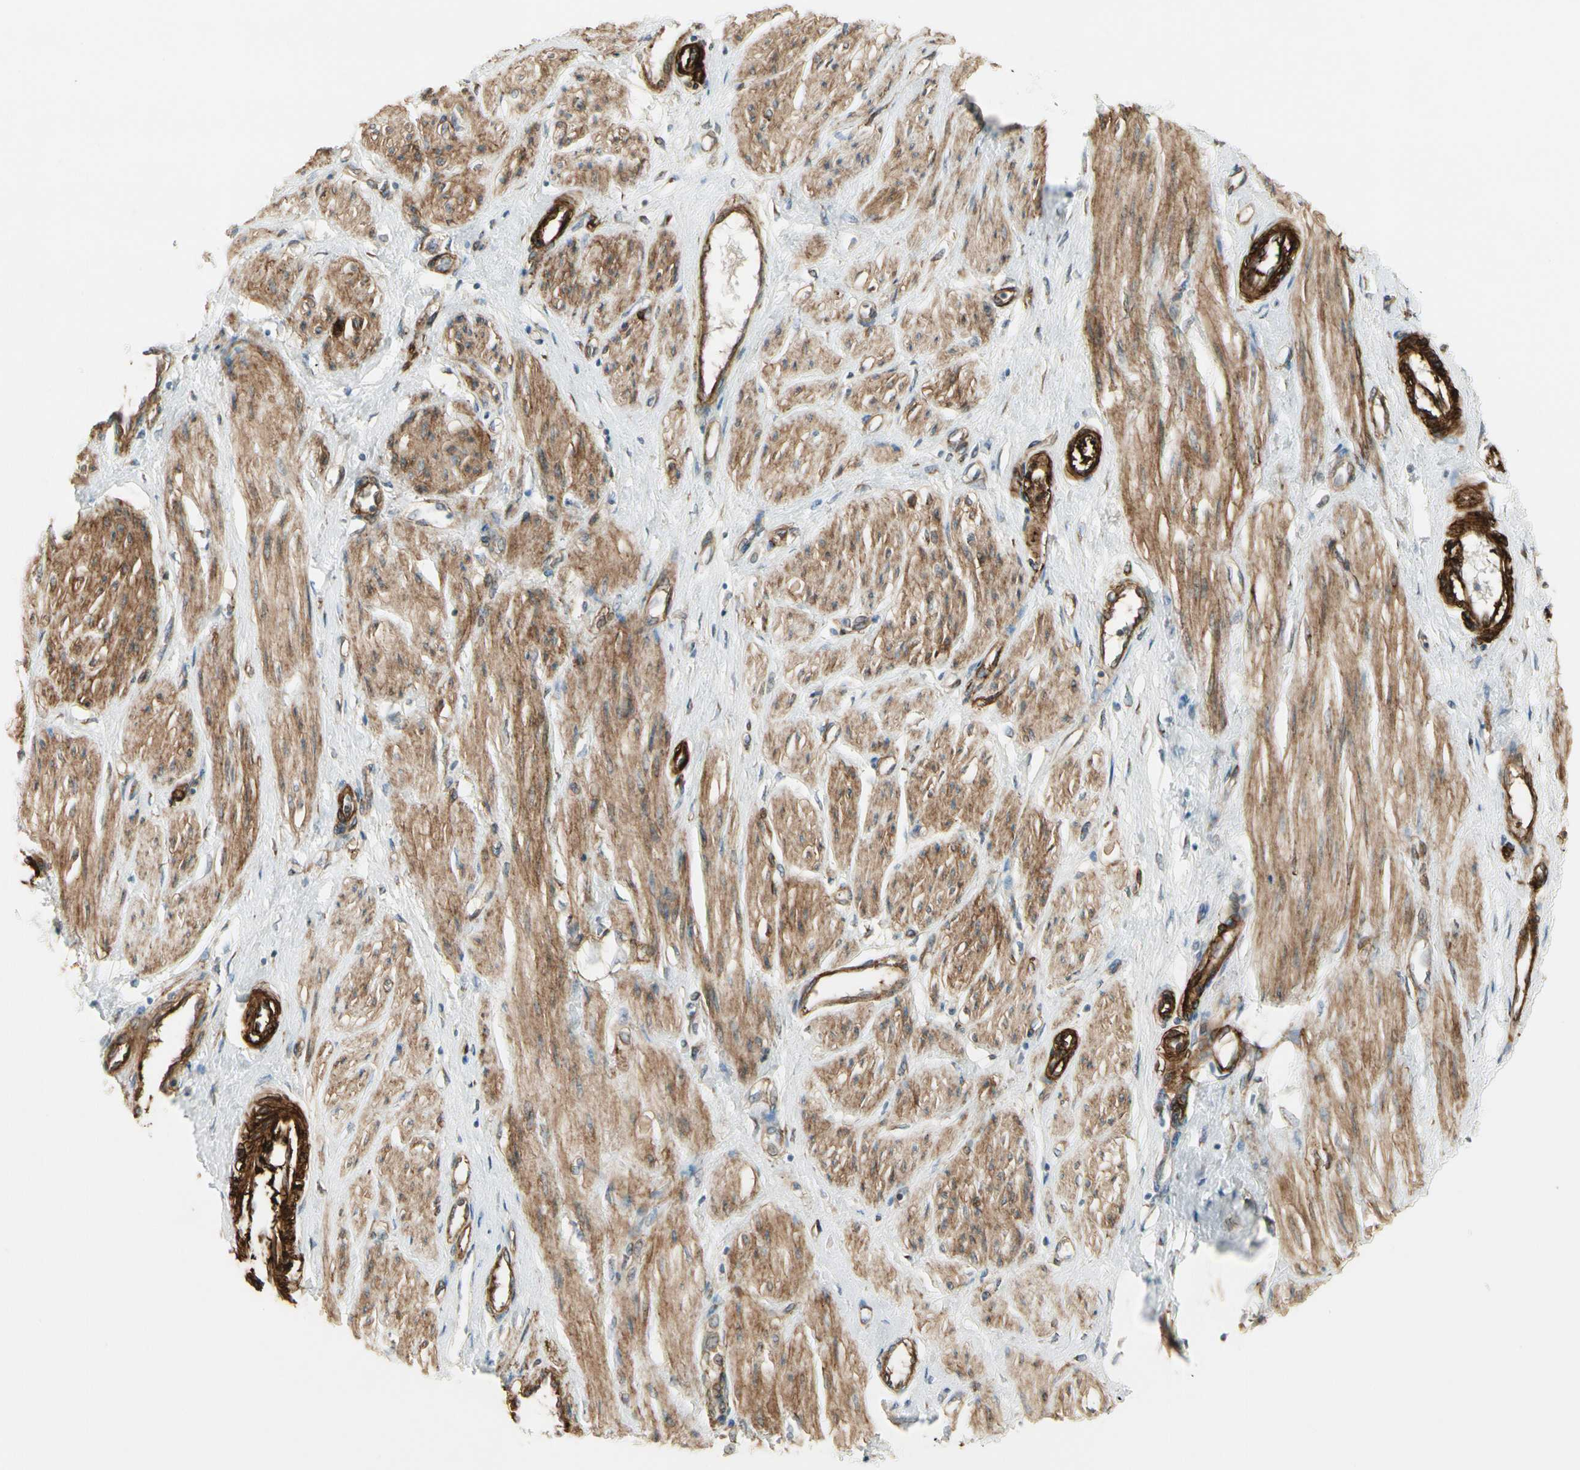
{"staining": {"intensity": "moderate", "quantity": ">75%", "location": "cytoplasmic/membranous"}, "tissue": "smooth muscle", "cell_type": "Smooth muscle cells", "image_type": "normal", "snomed": [{"axis": "morphology", "description": "Normal tissue, NOS"}, {"axis": "topography", "description": "Smooth muscle"}, {"axis": "topography", "description": "Uterus"}], "caption": "This histopathology image reveals immunohistochemistry (IHC) staining of unremarkable smooth muscle, with medium moderate cytoplasmic/membranous expression in about >75% of smooth muscle cells.", "gene": "MCAM", "patient": {"sex": "female", "age": 39}}